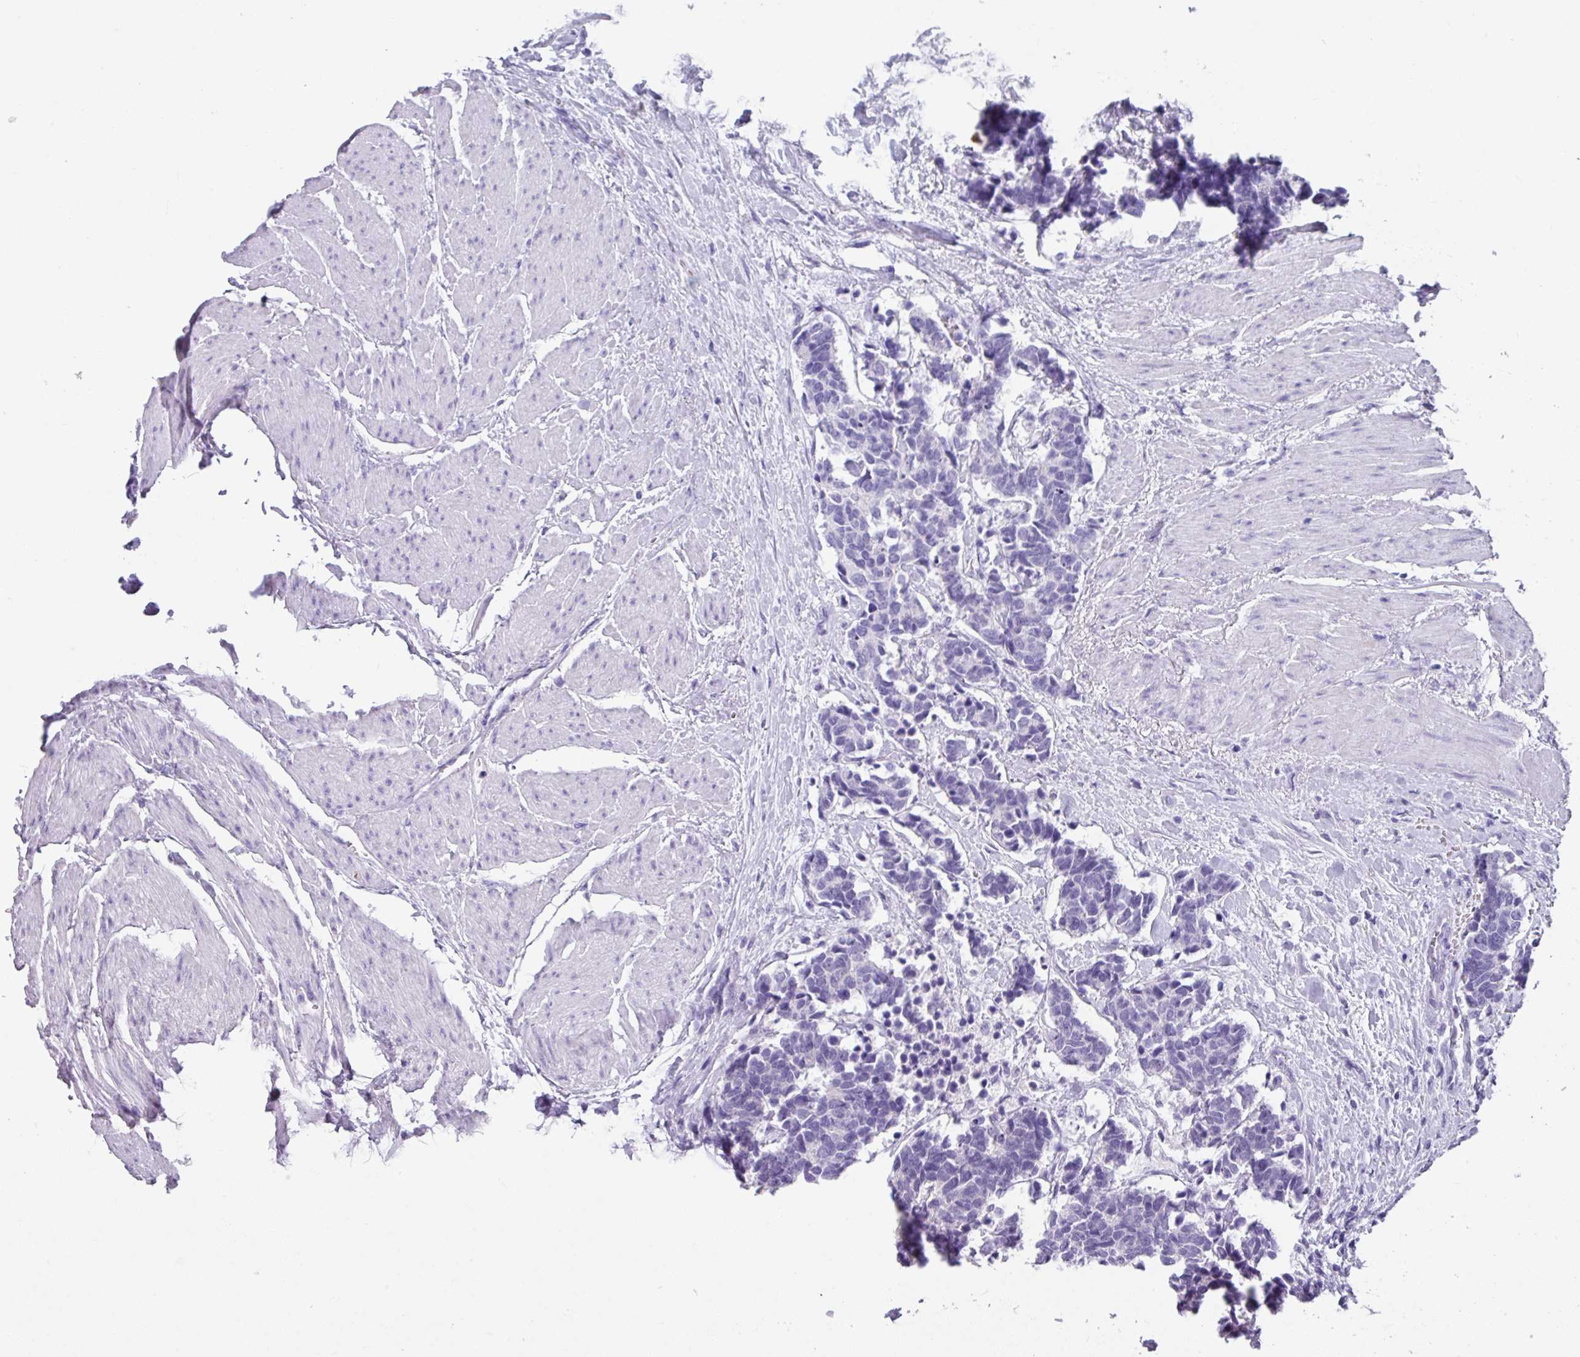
{"staining": {"intensity": "negative", "quantity": "none", "location": "none"}, "tissue": "carcinoid", "cell_type": "Tumor cells", "image_type": "cancer", "snomed": [{"axis": "morphology", "description": "Carcinoma, NOS"}, {"axis": "morphology", "description": "Carcinoid, malignant, NOS"}, {"axis": "topography", "description": "Urinary bladder"}], "caption": "The photomicrograph displays no significant positivity in tumor cells of carcinoid.", "gene": "PALS2", "patient": {"sex": "male", "age": 57}}